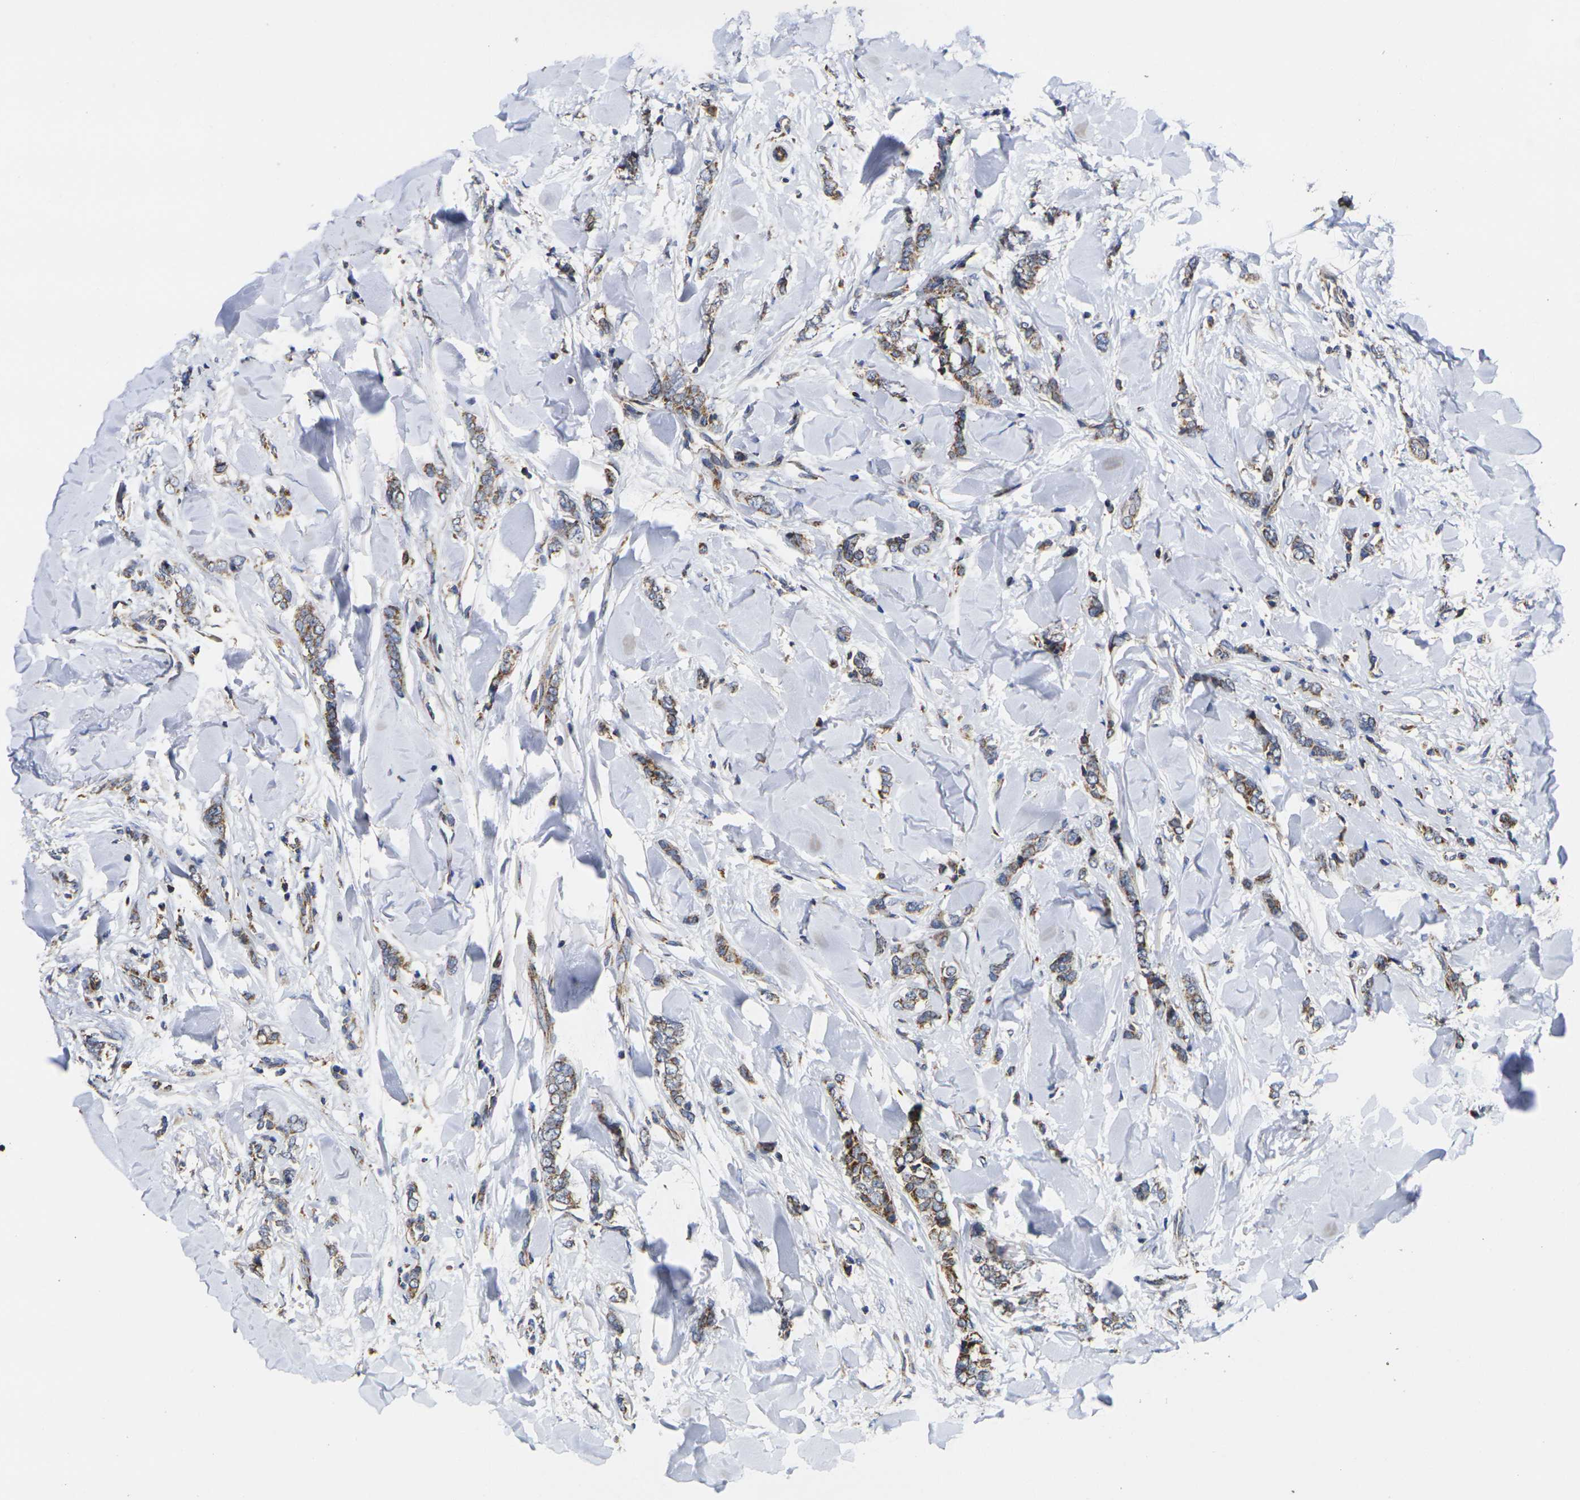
{"staining": {"intensity": "moderate", "quantity": ">75%", "location": "cytoplasmic/membranous"}, "tissue": "breast cancer", "cell_type": "Tumor cells", "image_type": "cancer", "snomed": [{"axis": "morphology", "description": "Lobular carcinoma"}, {"axis": "topography", "description": "Skin"}, {"axis": "topography", "description": "Breast"}], "caption": "Tumor cells display medium levels of moderate cytoplasmic/membranous expression in approximately >75% of cells in human breast cancer (lobular carcinoma).", "gene": "P2RY11", "patient": {"sex": "female", "age": 46}}